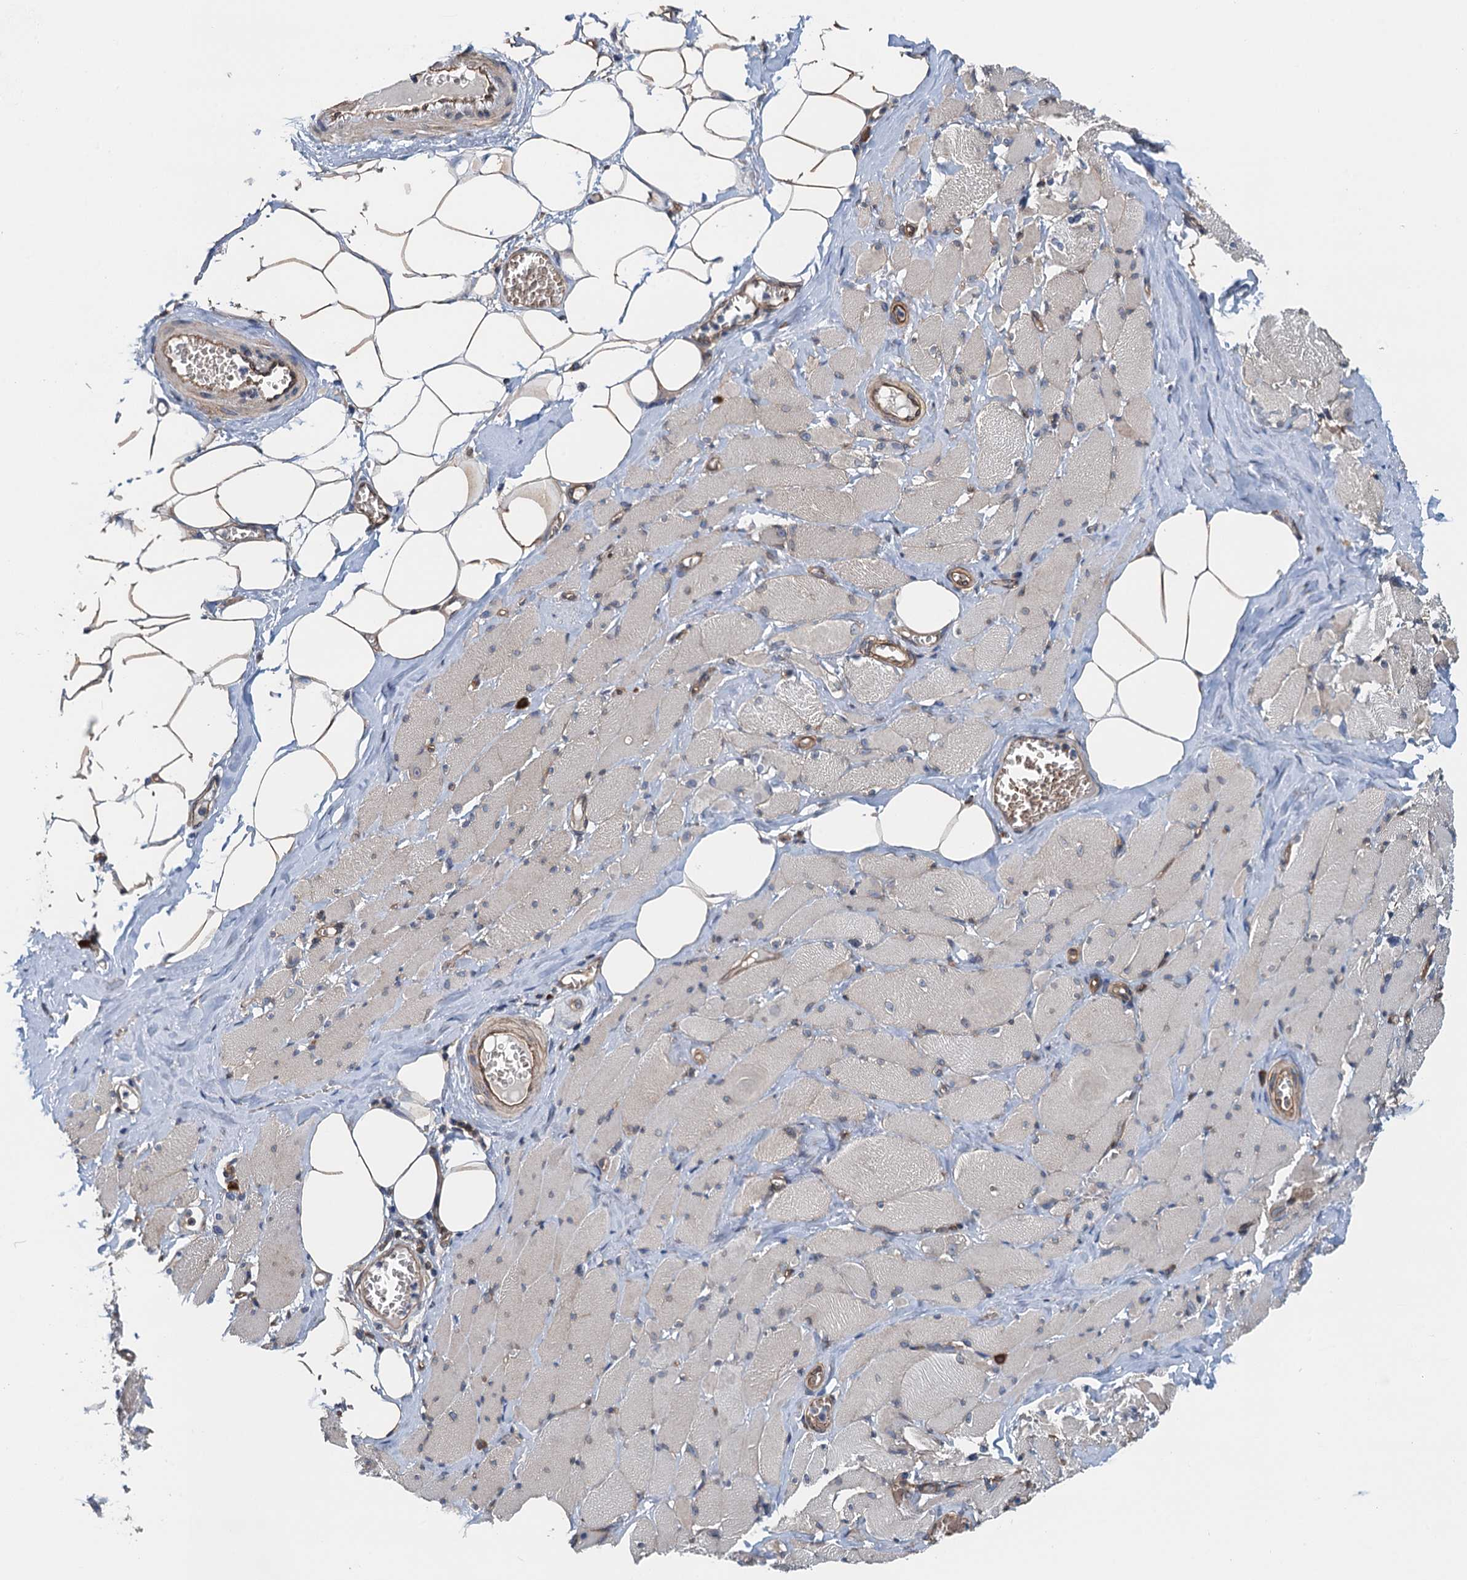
{"staining": {"intensity": "negative", "quantity": "none", "location": "none"}, "tissue": "skeletal muscle", "cell_type": "Myocytes", "image_type": "normal", "snomed": [{"axis": "morphology", "description": "Normal tissue, NOS"}, {"axis": "morphology", "description": "Basal cell carcinoma"}, {"axis": "topography", "description": "Skeletal muscle"}], "caption": "This photomicrograph is of benign skeletal muscle stained with immunohistochemistry to label a protein in brown with the nuclei are counter-stained blue. There is no positivity in myocytes.", "gene": "ROGDI", "patient": {"sex": "female", "age": 64}}